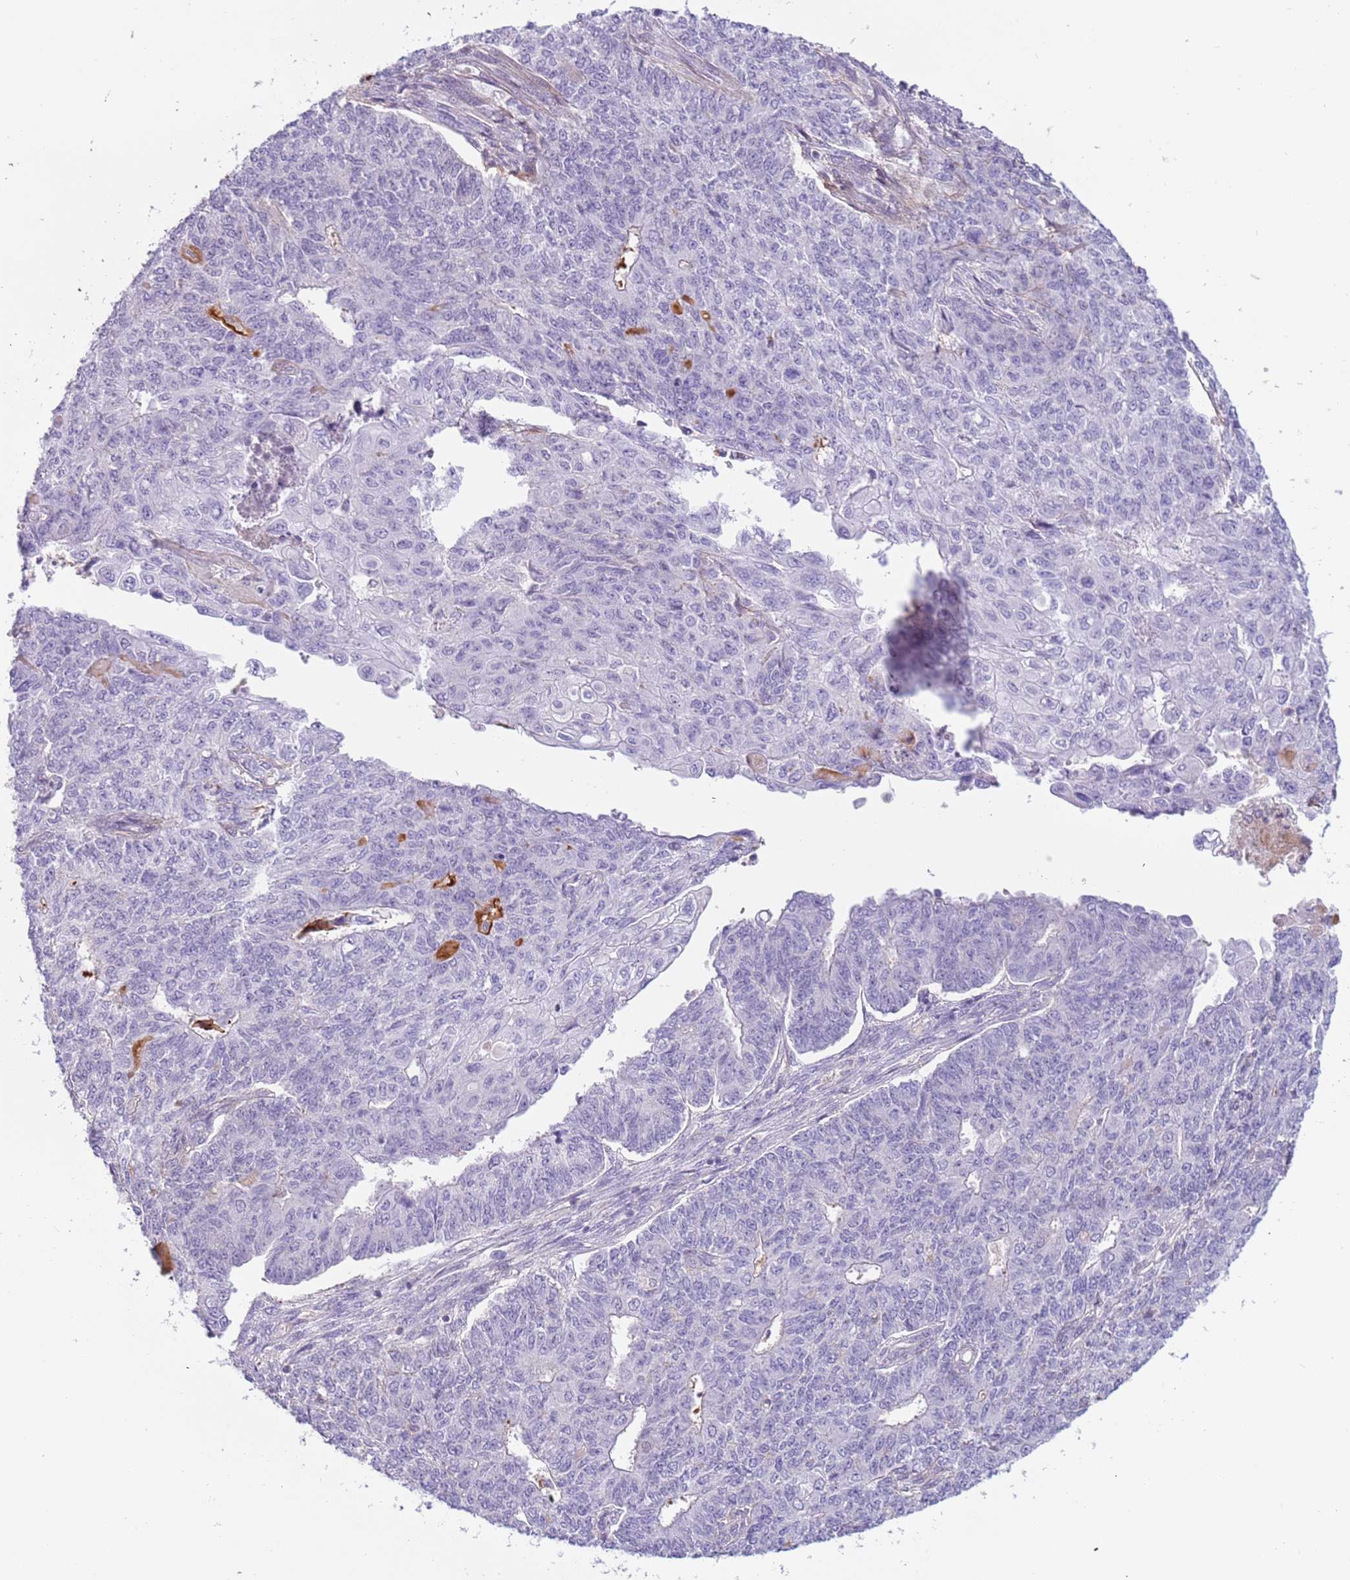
{"staining": {"intensity": "negative", "quantity": "none", "location": "none"}, "tissue": "endometrial cancer", "cell_type": "Tumor cells", "image_type": "cancer", "snomed": [{"axis": "morphology", "description": "Adenocarcinoma, NOS"}, {"axis": "topography", "description": "Endometrium"}], "caption": "Immunohistochemistry micrograph of human endometrial cancer stained for a protein (brown), which demonstrates no positivity in tumor cells.", "gene": "ARHGAP5", "patient": {"sex": "female", "age": 32}}